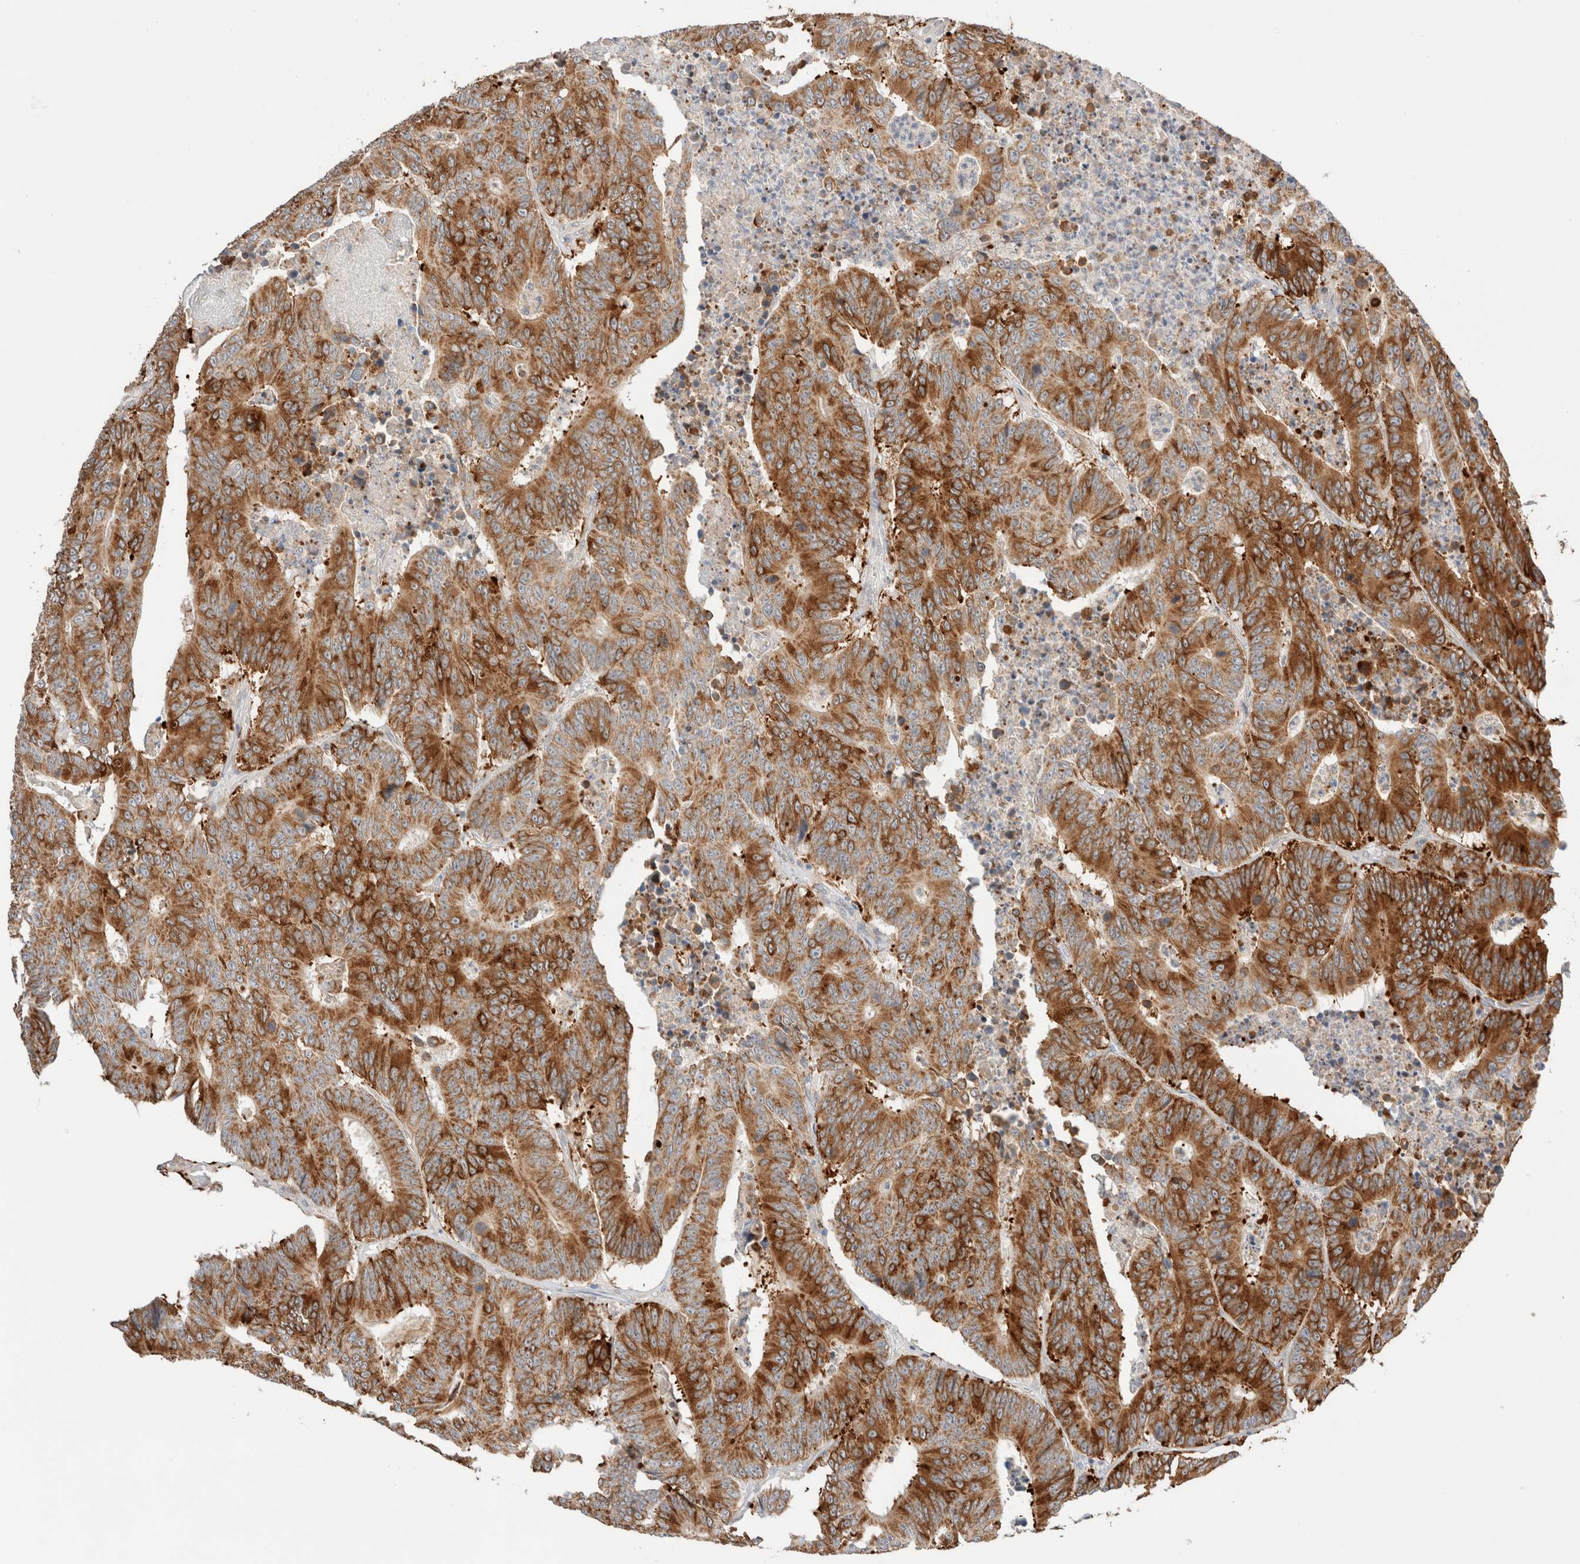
{"staining": {"intensity": "strong", "quantity": ">75%", "location": "cytoplasmic/membranous"}, "tissue": "colorectal cancer", "cell_type": "Tumor cells", "image_type": "cancer", "snomed": [{"axis": "morphology", "description": "Adenocarcinoma, NOS"}, {"axis": "topography", "description": "Colon"}], "caption": "Colorectal adenocarcinoma stained with a protein marker demonstrates strong staining in tumor cells.", "gene": "TRIM41", "patient": {"sex": "male", "age": 83}}